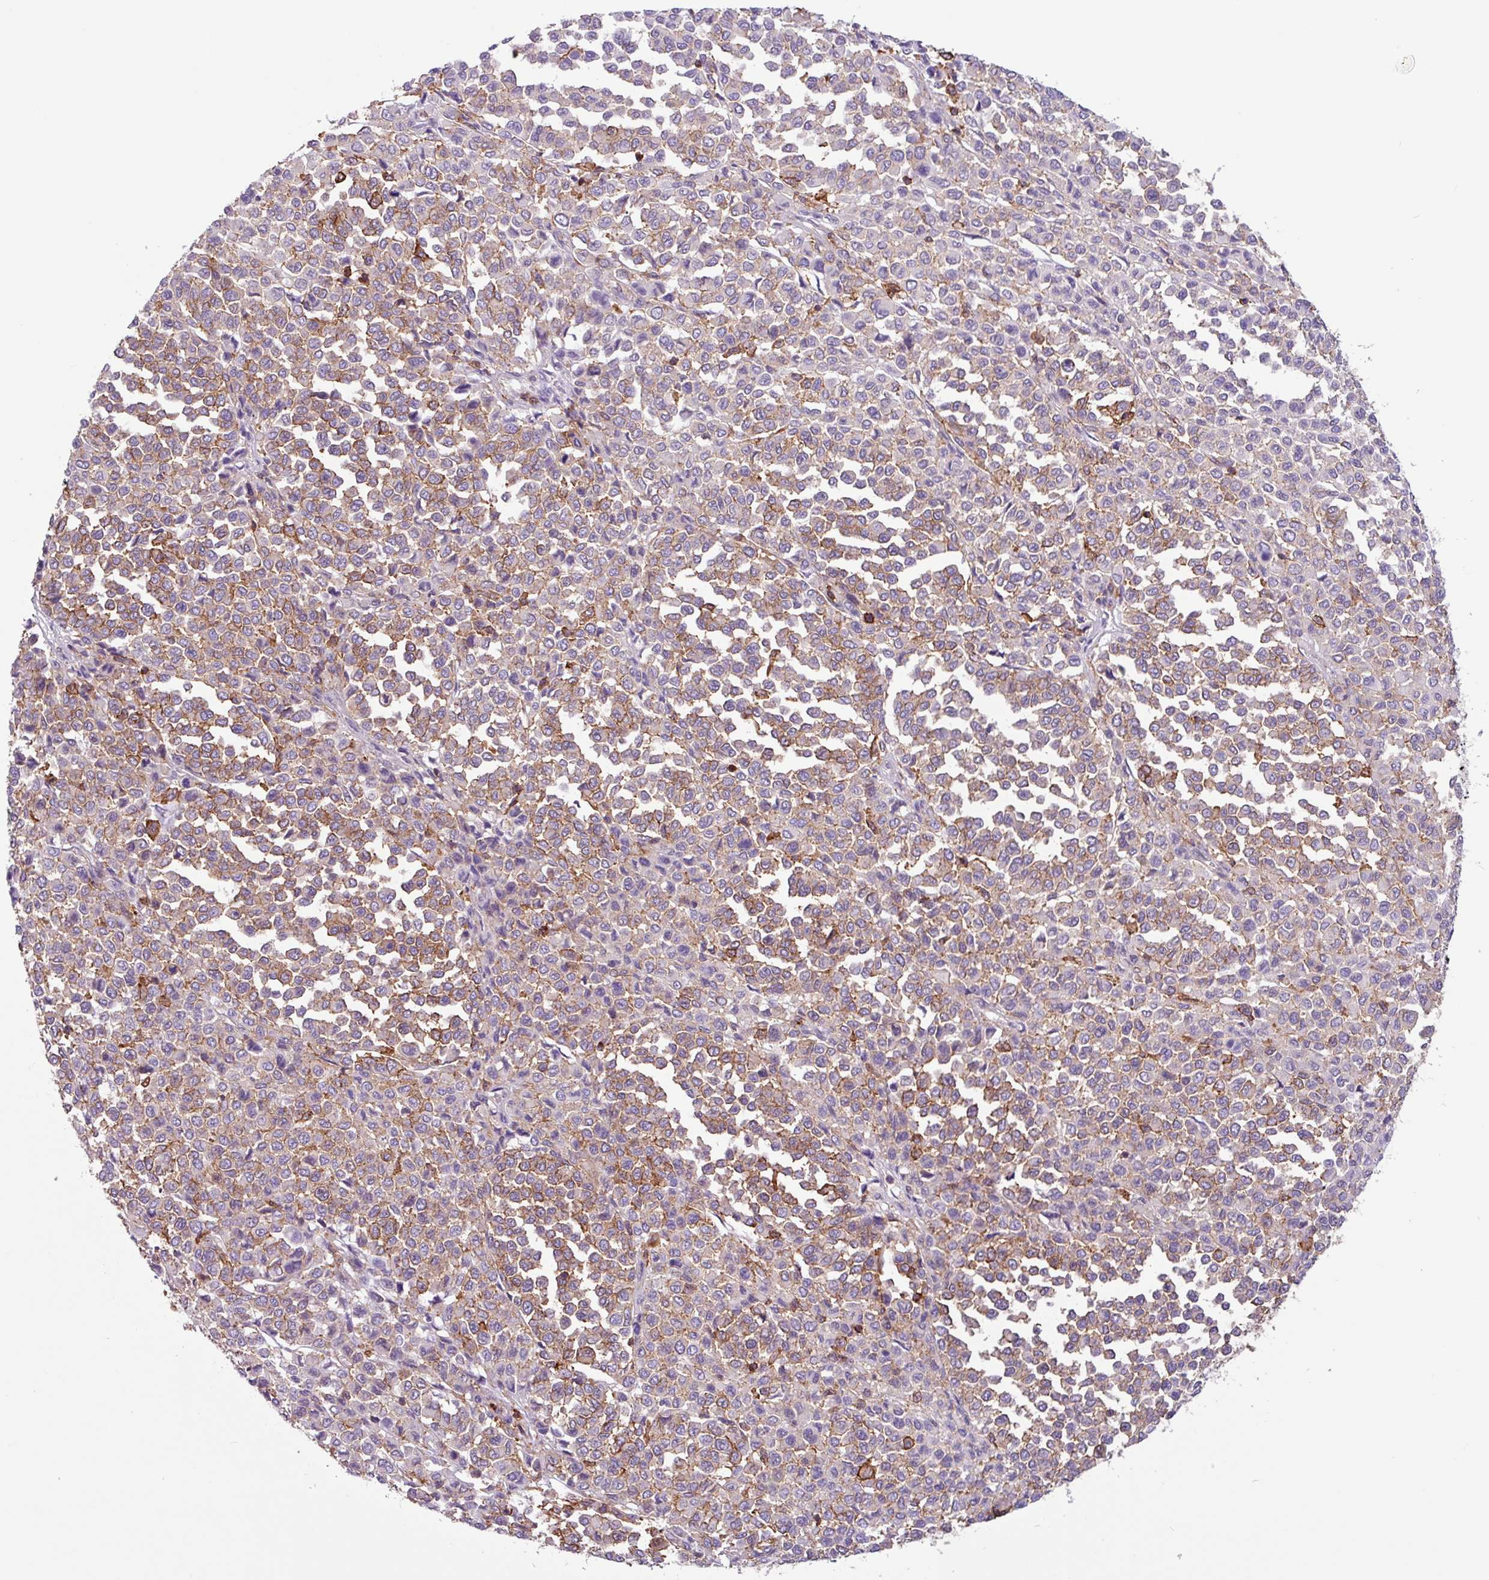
{"staining": {"intensity": "weak", "quantity": "25%-75%", "location": "cytoplasmic/membranous"}, "tissue": "melanoma", "cell_type": "Tumor cells", "image_type": "cancer", "snomed": [{"axis": "morphology", "description": "Malignant melanoma, Metastatic site"}, {"axis": "topography", "description": "Pancreas"}], "caption": "A photomicrograph of human malignant melanoma (metastatic site) stained for a protein demonstrates weak cytoplasmic/membranous brown staining in tumor cells.", "gene": "PPP1R18", "patient": {"sex": "female", "age": 30}}